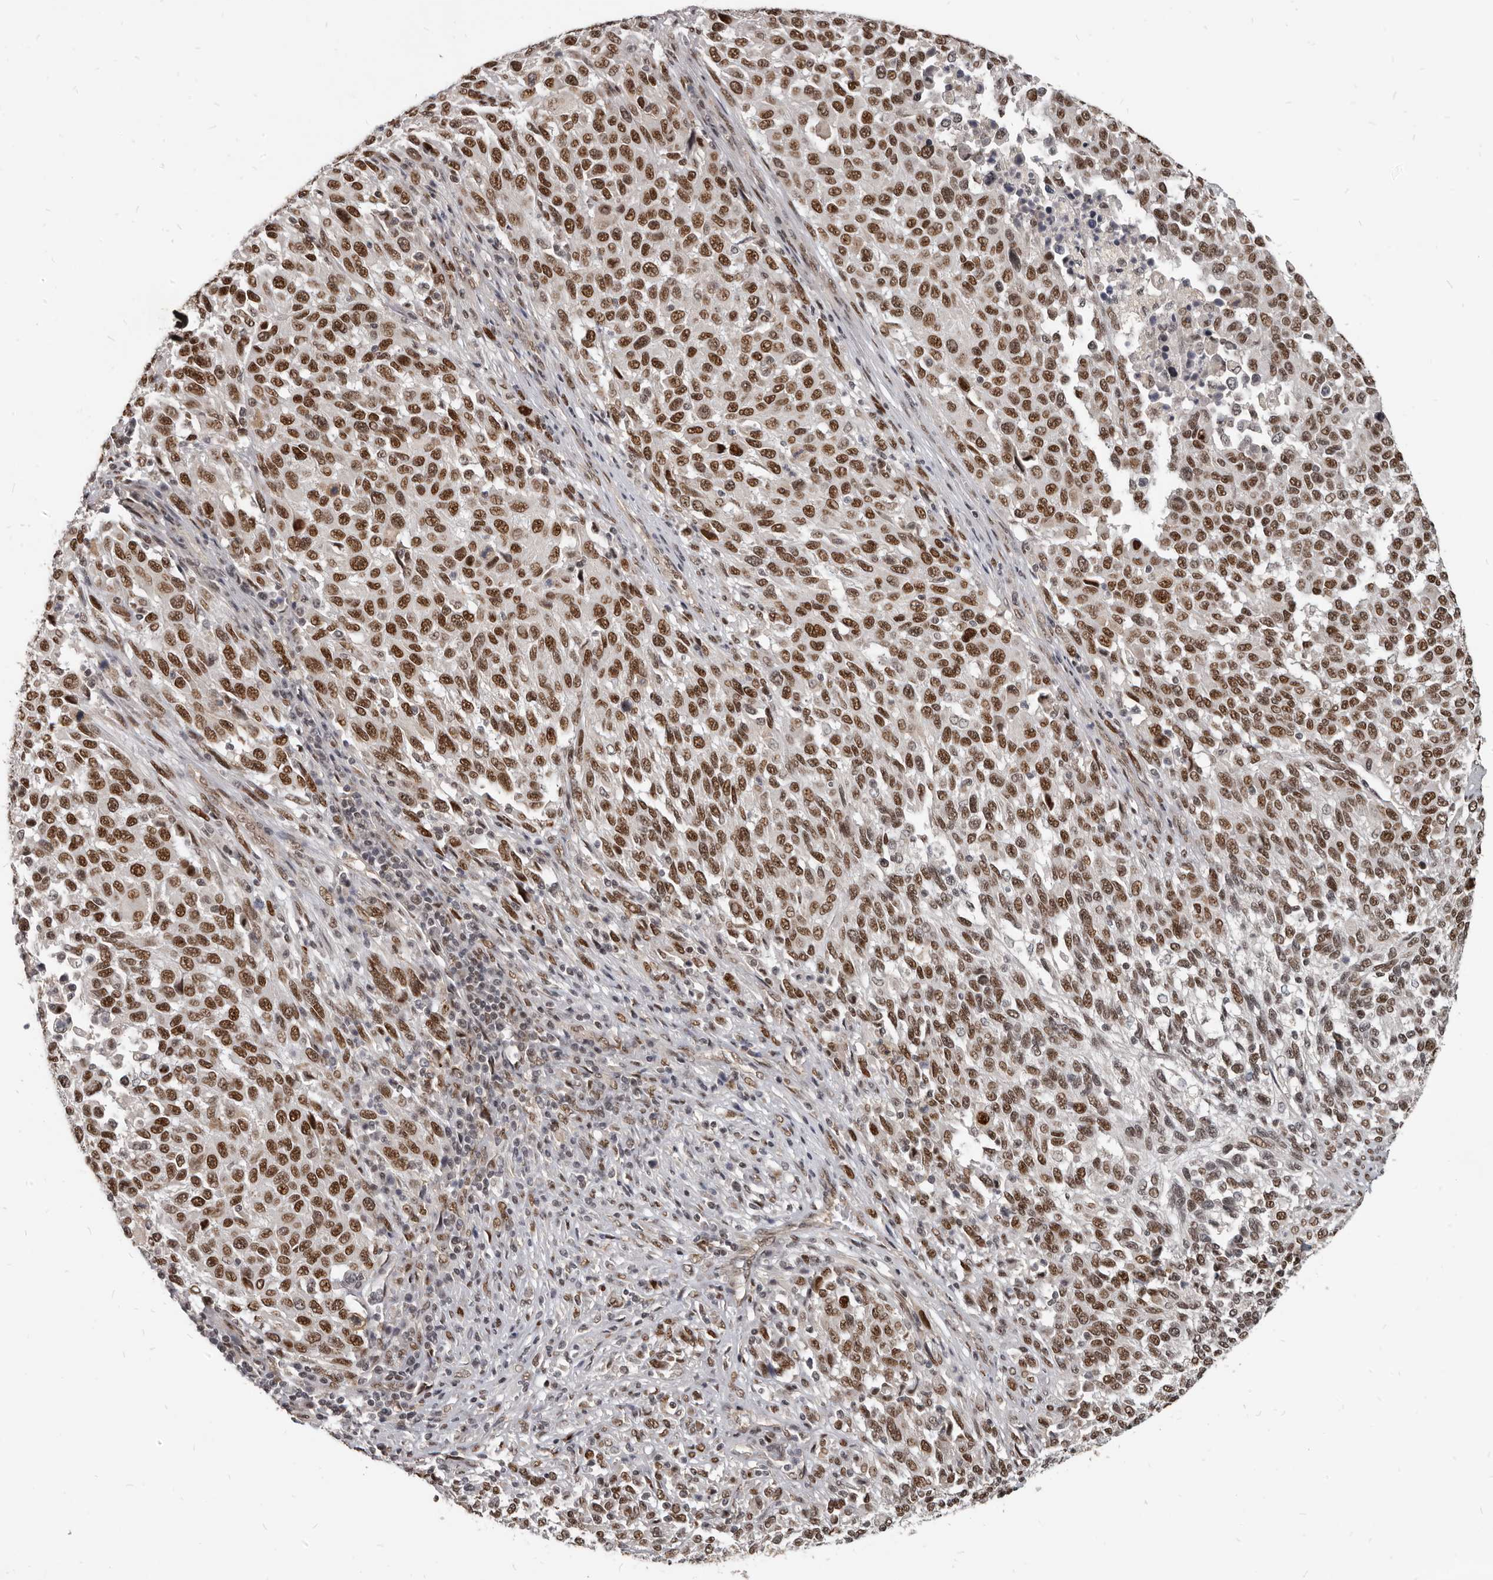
{"staining": {"intensity": "moderate", "quantity": ">75%", "location": "nuclear"}, "tissue": "melanoma", "cell_type": "Tumor cells", "image_type": "cancer", "snomed": [{"axis": "morphology", "description": "Malignant melanoma, Metastatic site"}, {"axis": "topography", "description": "Lymph node"}], "caption": "Immunohistochemistry micrograph of neoplastic tissue: human melanoma stained using immunohistochemistry displays medium levels of moderate protein expression localized specifically in the nuclear of tumor cells, appearing as a nuclear brown color.", "gene": "ATF5", "patient": {"sex": "male", "age": 61}}